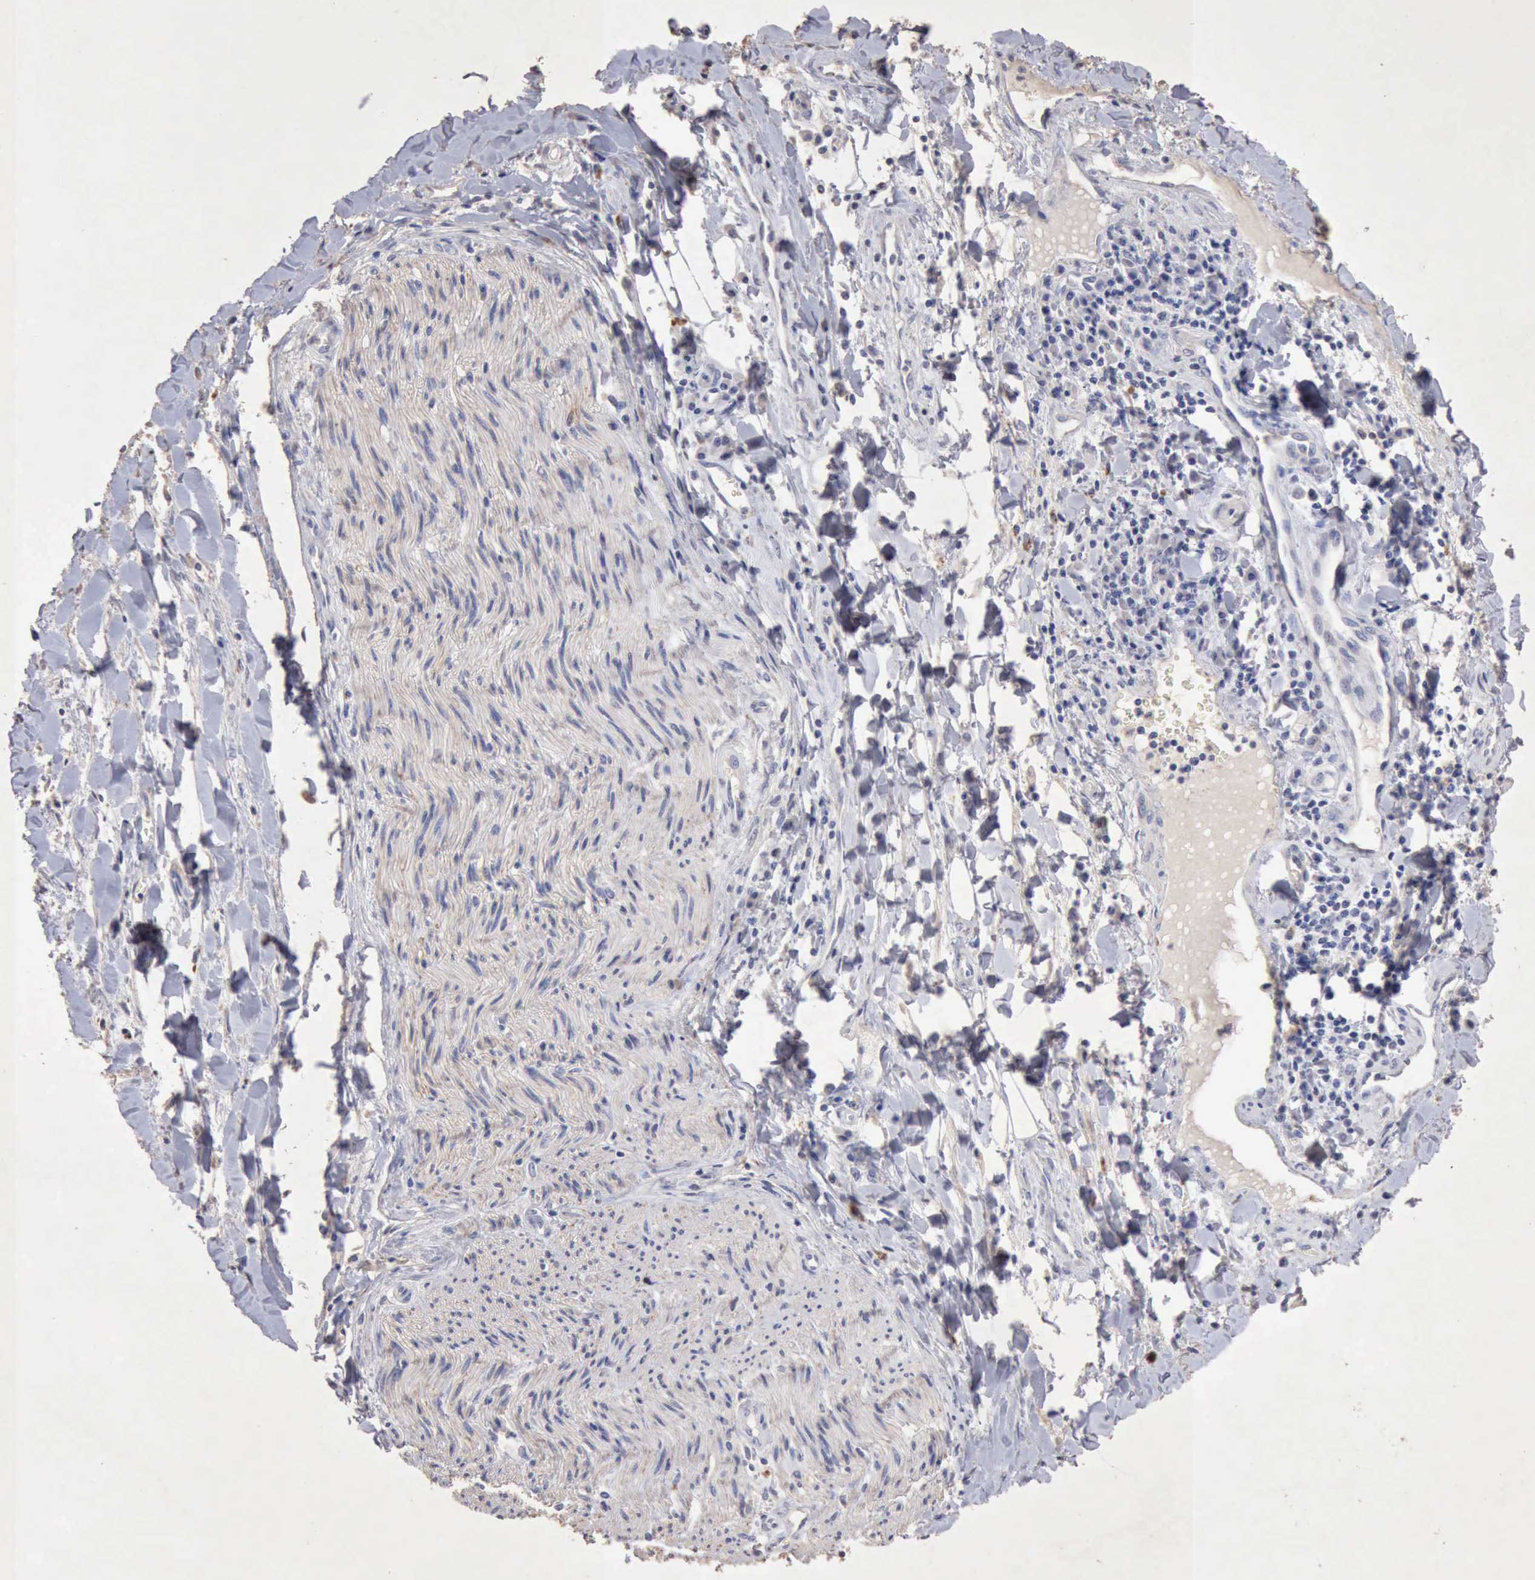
{"staining": {"intensity": "negative", "quantity": "none", "location": "none"}, "tissue": "liver cancer", "cell_type": "Tumor cells", "image_type": "cancer", "snomed": [{"axis": "morphology", "description": "Cholangiocarcinoma"}, {"axis": "topography", "description": "Liver"}], "caption": "This is a image of immunohistochemistry staining of cholangiocarcinoma (liver), which shows no expression in tumor cells.", "gene": "KRT6B", "patient": {"sex": "male", "age": 57}}